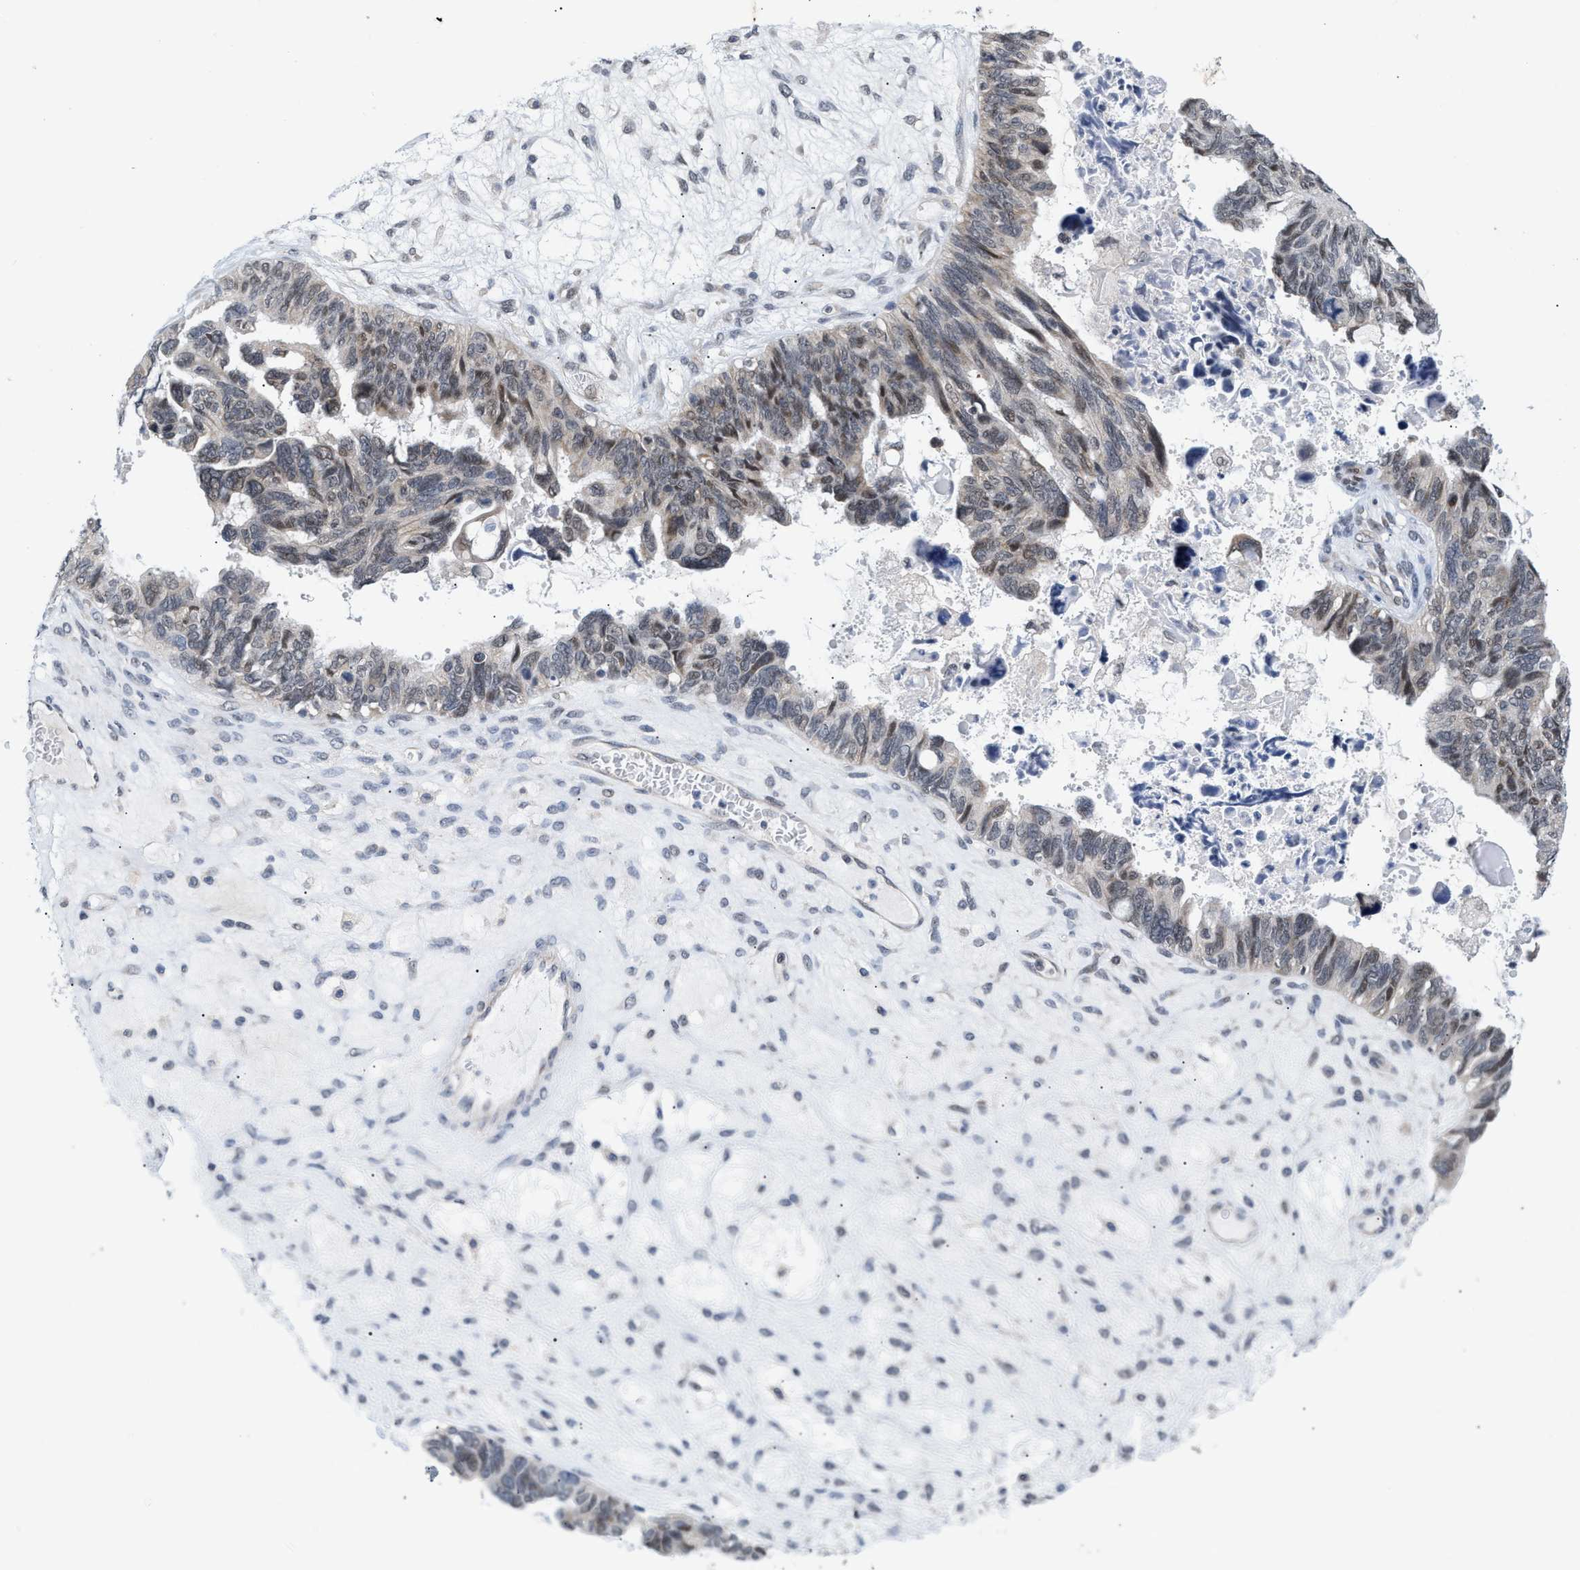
{"staining": {"intensity": "weak", "quantity": "25%-75%", "location": "nuclear"}, "tissue": "ovarian cancer", "cell_type": "Tumor cells", "image_type": "cancer", "snomed": [{"axis": "morphology", "description": "Cystadenocarcinoma, serous, NOS"}, {"axis": "topography", "description": "Ovary"}], "caption": "An IHC histopathology image of neoplastic tissue is shown. Protein staining in brown highlights weak nuclear positivity in ovarian cancer within tumor cells.", "gene": "TXNRD3", "patient": {"sex": "female", "age": 79}}